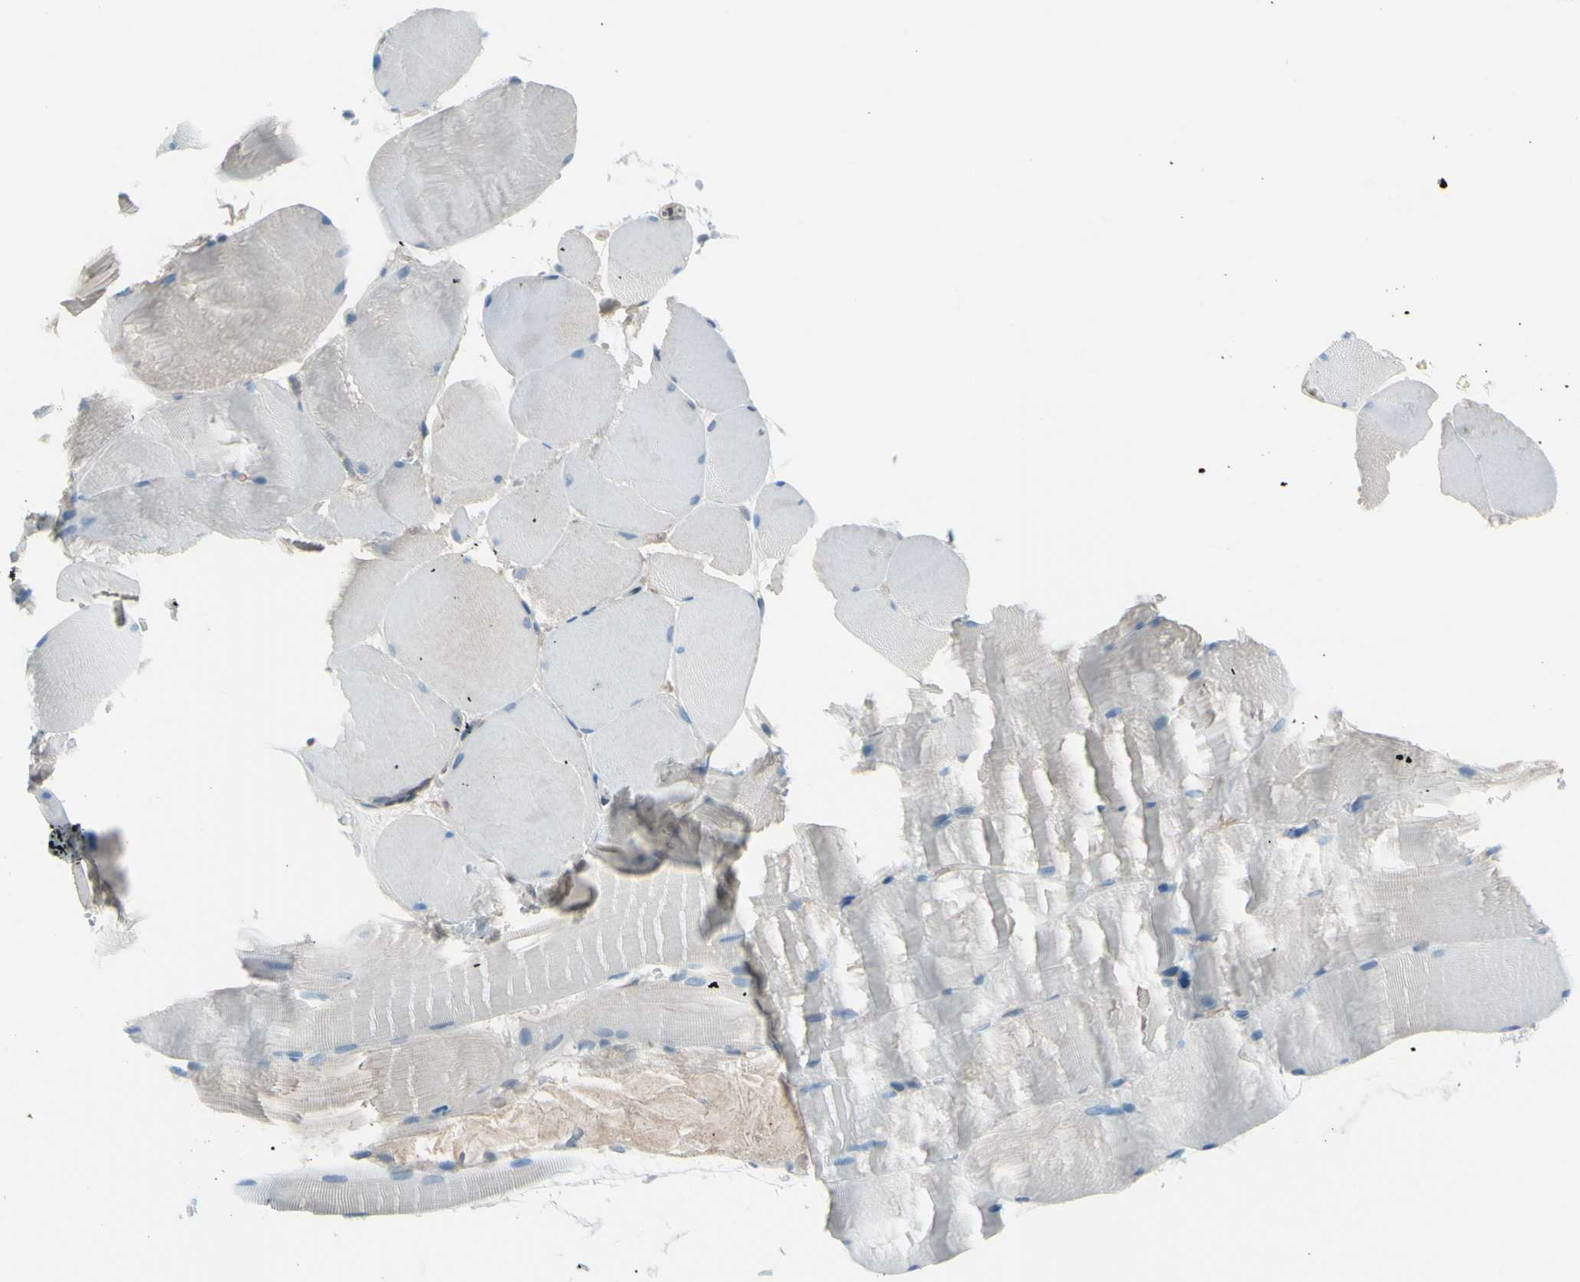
{"staining": {"intensity": "negative", "quantity": "none", "location": "none"}, "tissue": "skeletal muscle", "cell_type": "Myocytes", "image_type": "normal", "snomed": [{"axis": "morphology", "description": "Normal tissue, NOS"}, {"axis": "topography", "description": "Skin"}, {"axis": "topography", "description": "Skeletal muscle"}], "caption": "The micrograph shows no staining of myocytes in normal skeletal muscle. Nuclei are stained in blue.", "gene": "YWHAQ", "patient": {"sex": "male", "age": 83}}